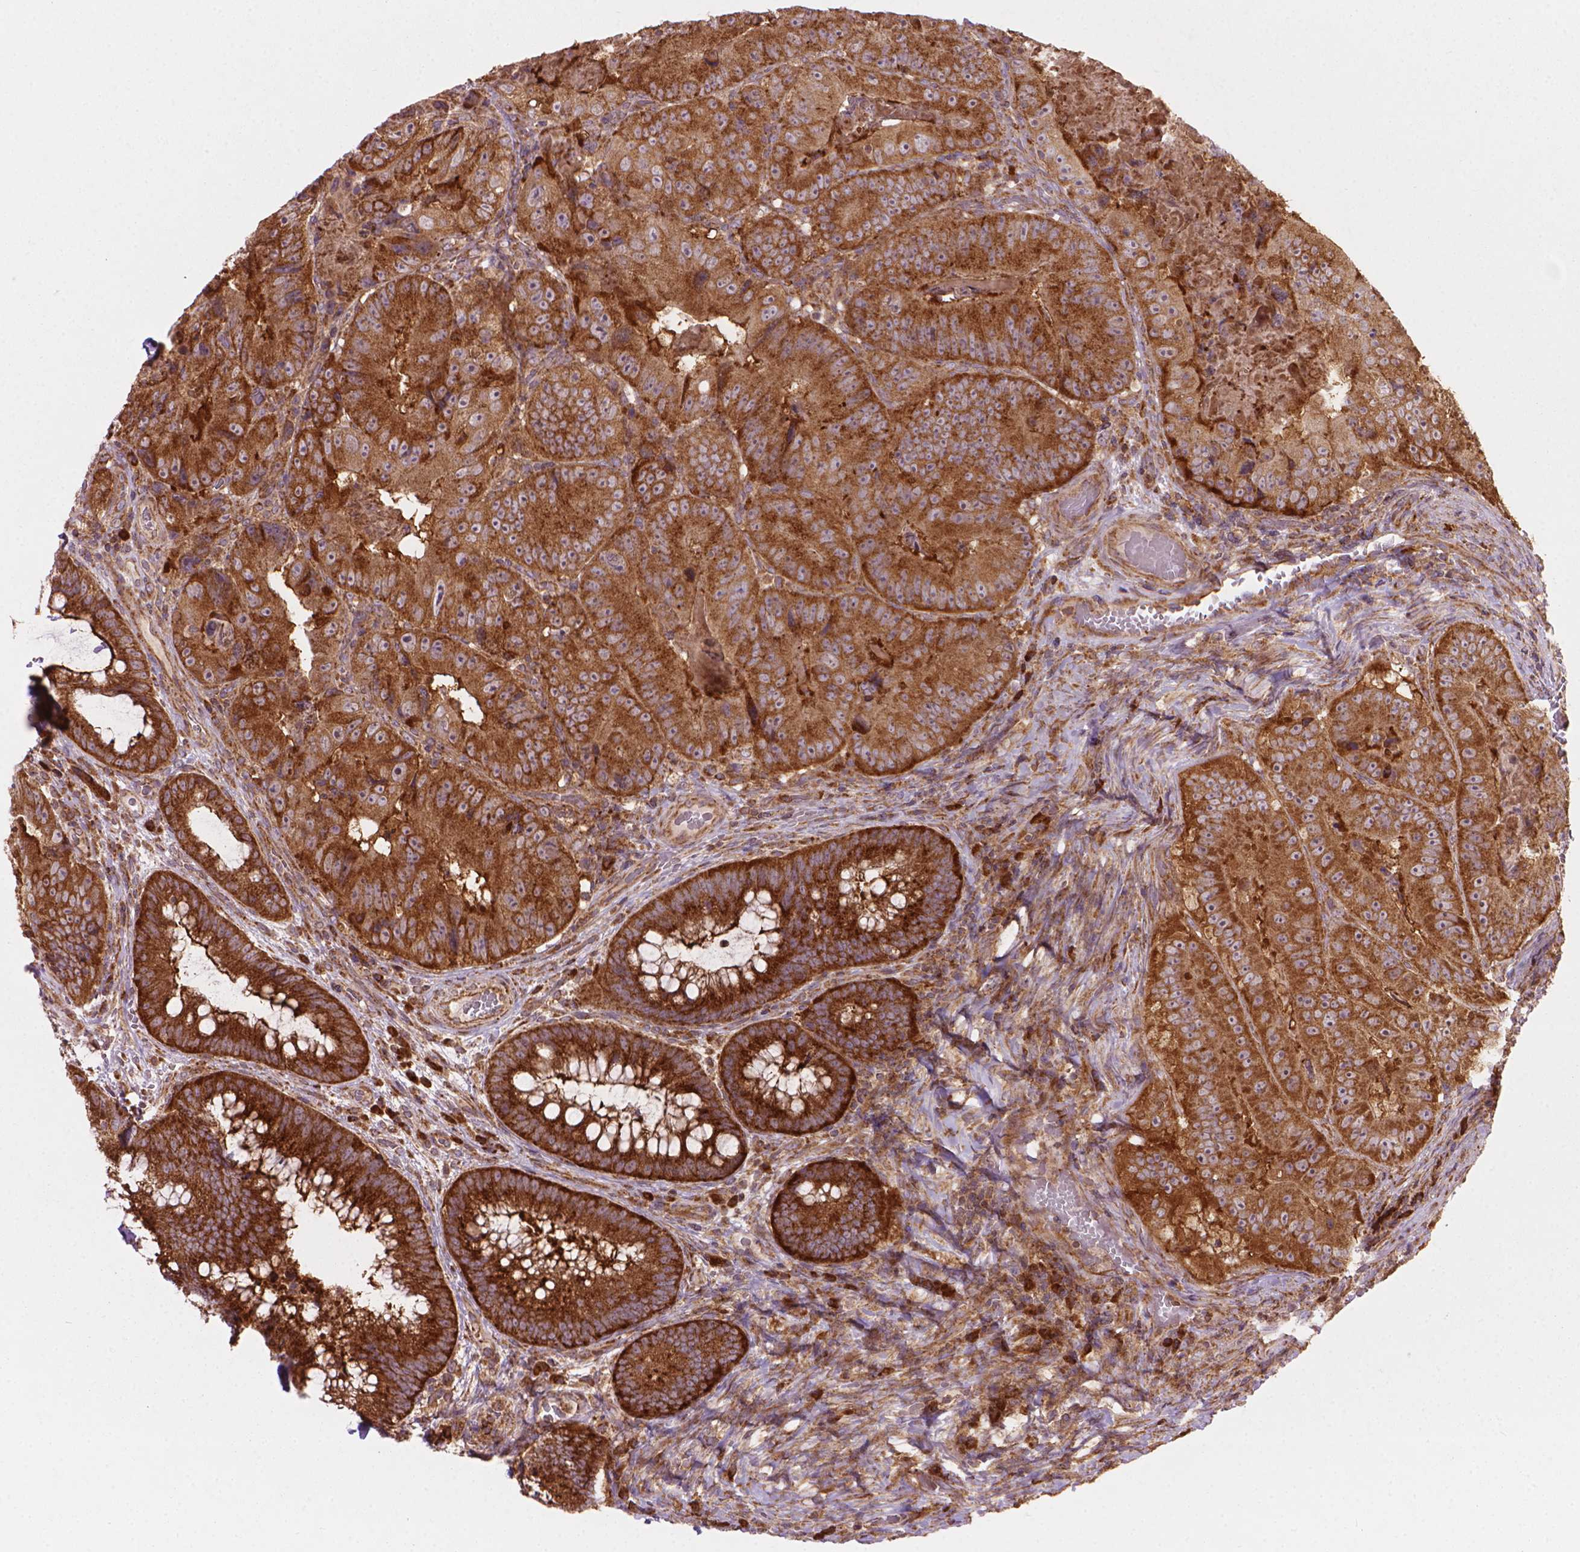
{"staining": {"intensity": "moderate", "quantity": ">75%", "location": "cytoplasmic/membranous"}, "tissue": "colorectal cancer", "cell_type": "Tumor cells", "image_type": "cancer", "snomed": [{"axis": "morphology", "description": "Adenocarcinoma, NOS"}, {"axis": "topography", "description": "Colon"}], "caption": "Immunohistochemical staining of human adenocarcinoma (colorectal) reveals moderate cytoplasmic/membranous protein staining in approximately >75% of tumor cells.", "gene": "VARS2", "patient": {"sex": "female", "age": 86}}